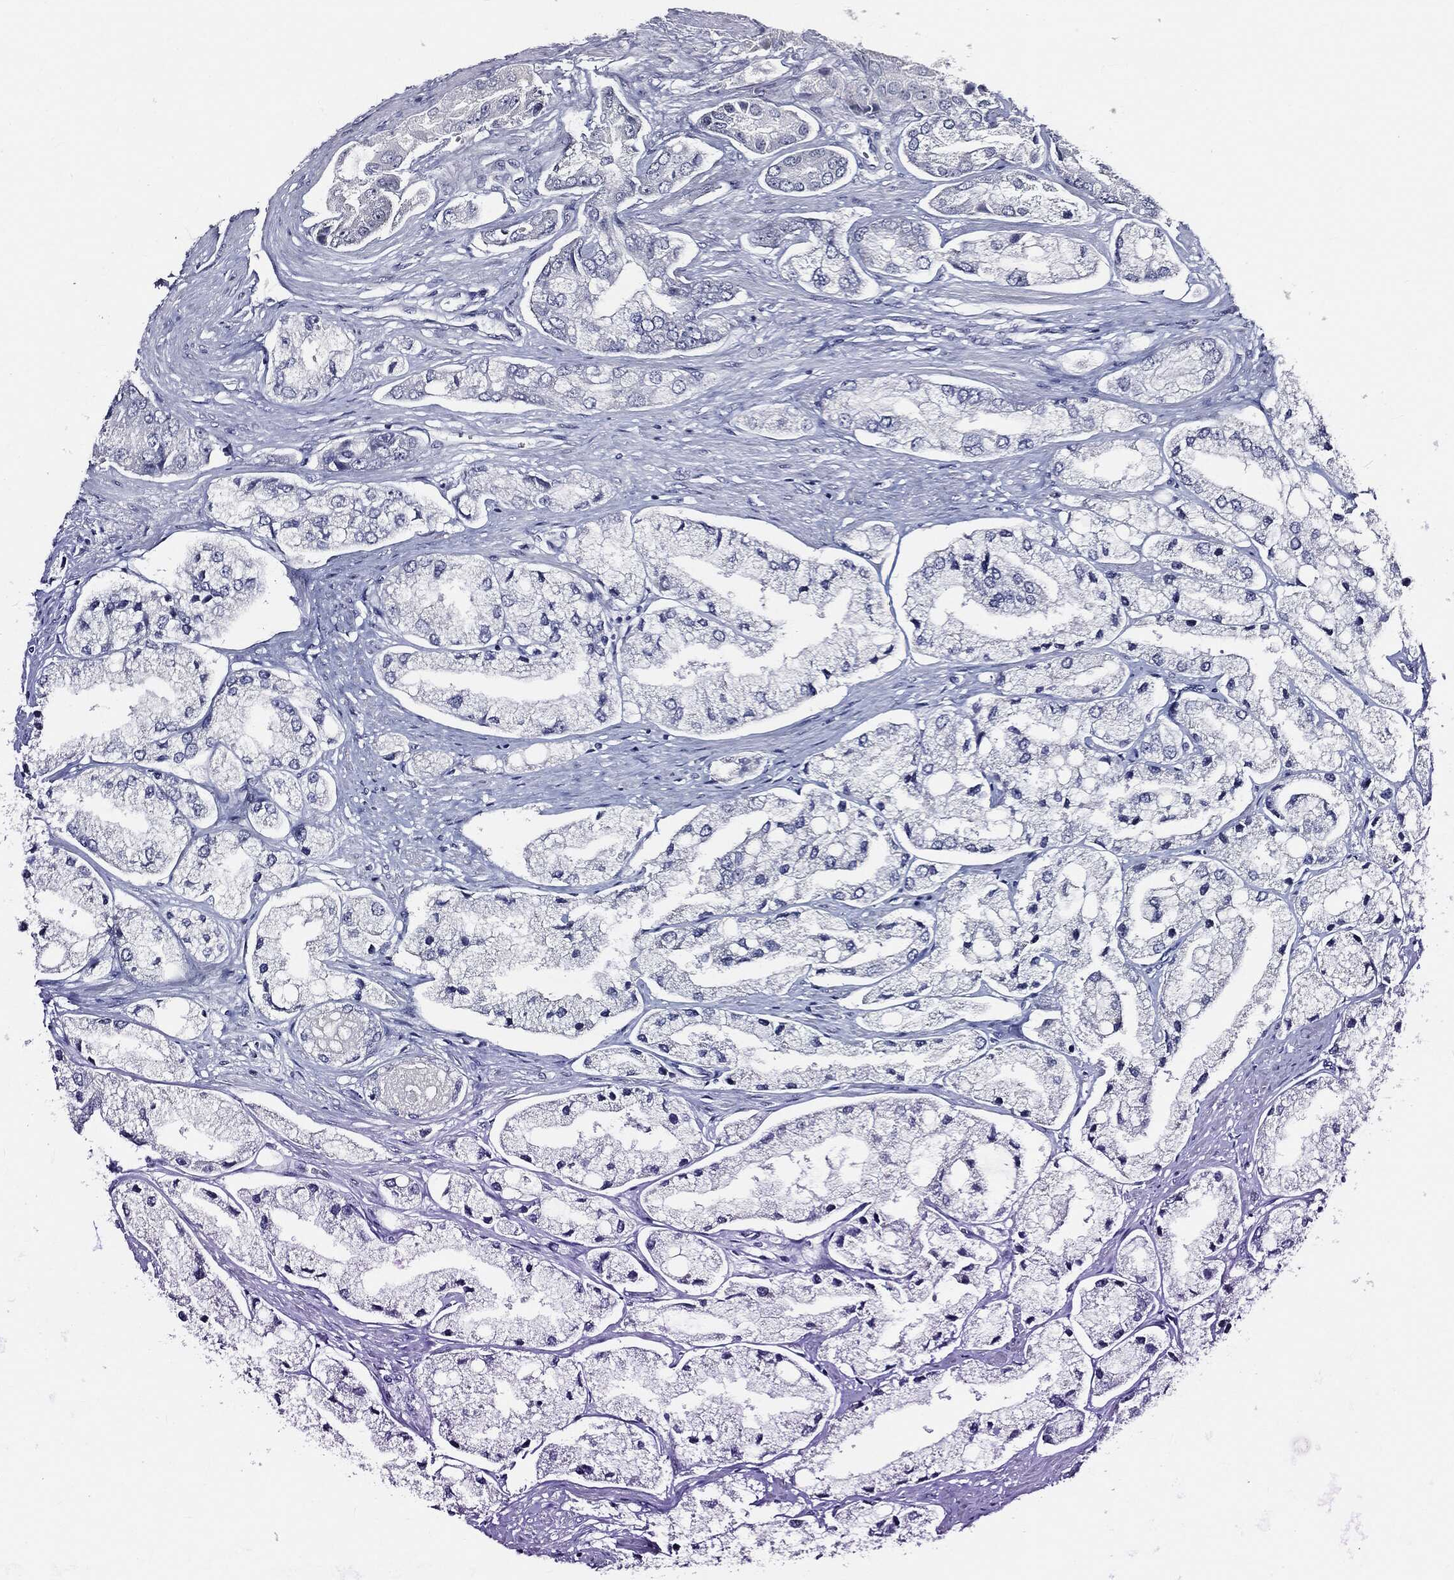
{"staining": {"intensity": "negative", "quantity": "none", "location": "none"}, "tissue": "prostate cancer", "cell_type": "Tumor cells", "image_type": "cancer", "snomed": [{"axis": "morphology", "description": "Adenocarcinoma, Low grade"}, {"axis": "topography", "description": "Prostate"}], "caption": "Immunohistochemistry (IHC) photomicrograph of human prostate cancer (adenocarcinoma (low-grade)) stained for a protein (brown), which exhibits no staining in tumor cells. (Immunohistochemistry (IHC), brightfield microscopy, high magnification).", "gene": "PRAME", "patient": {"sex": "male", "age": 69}}